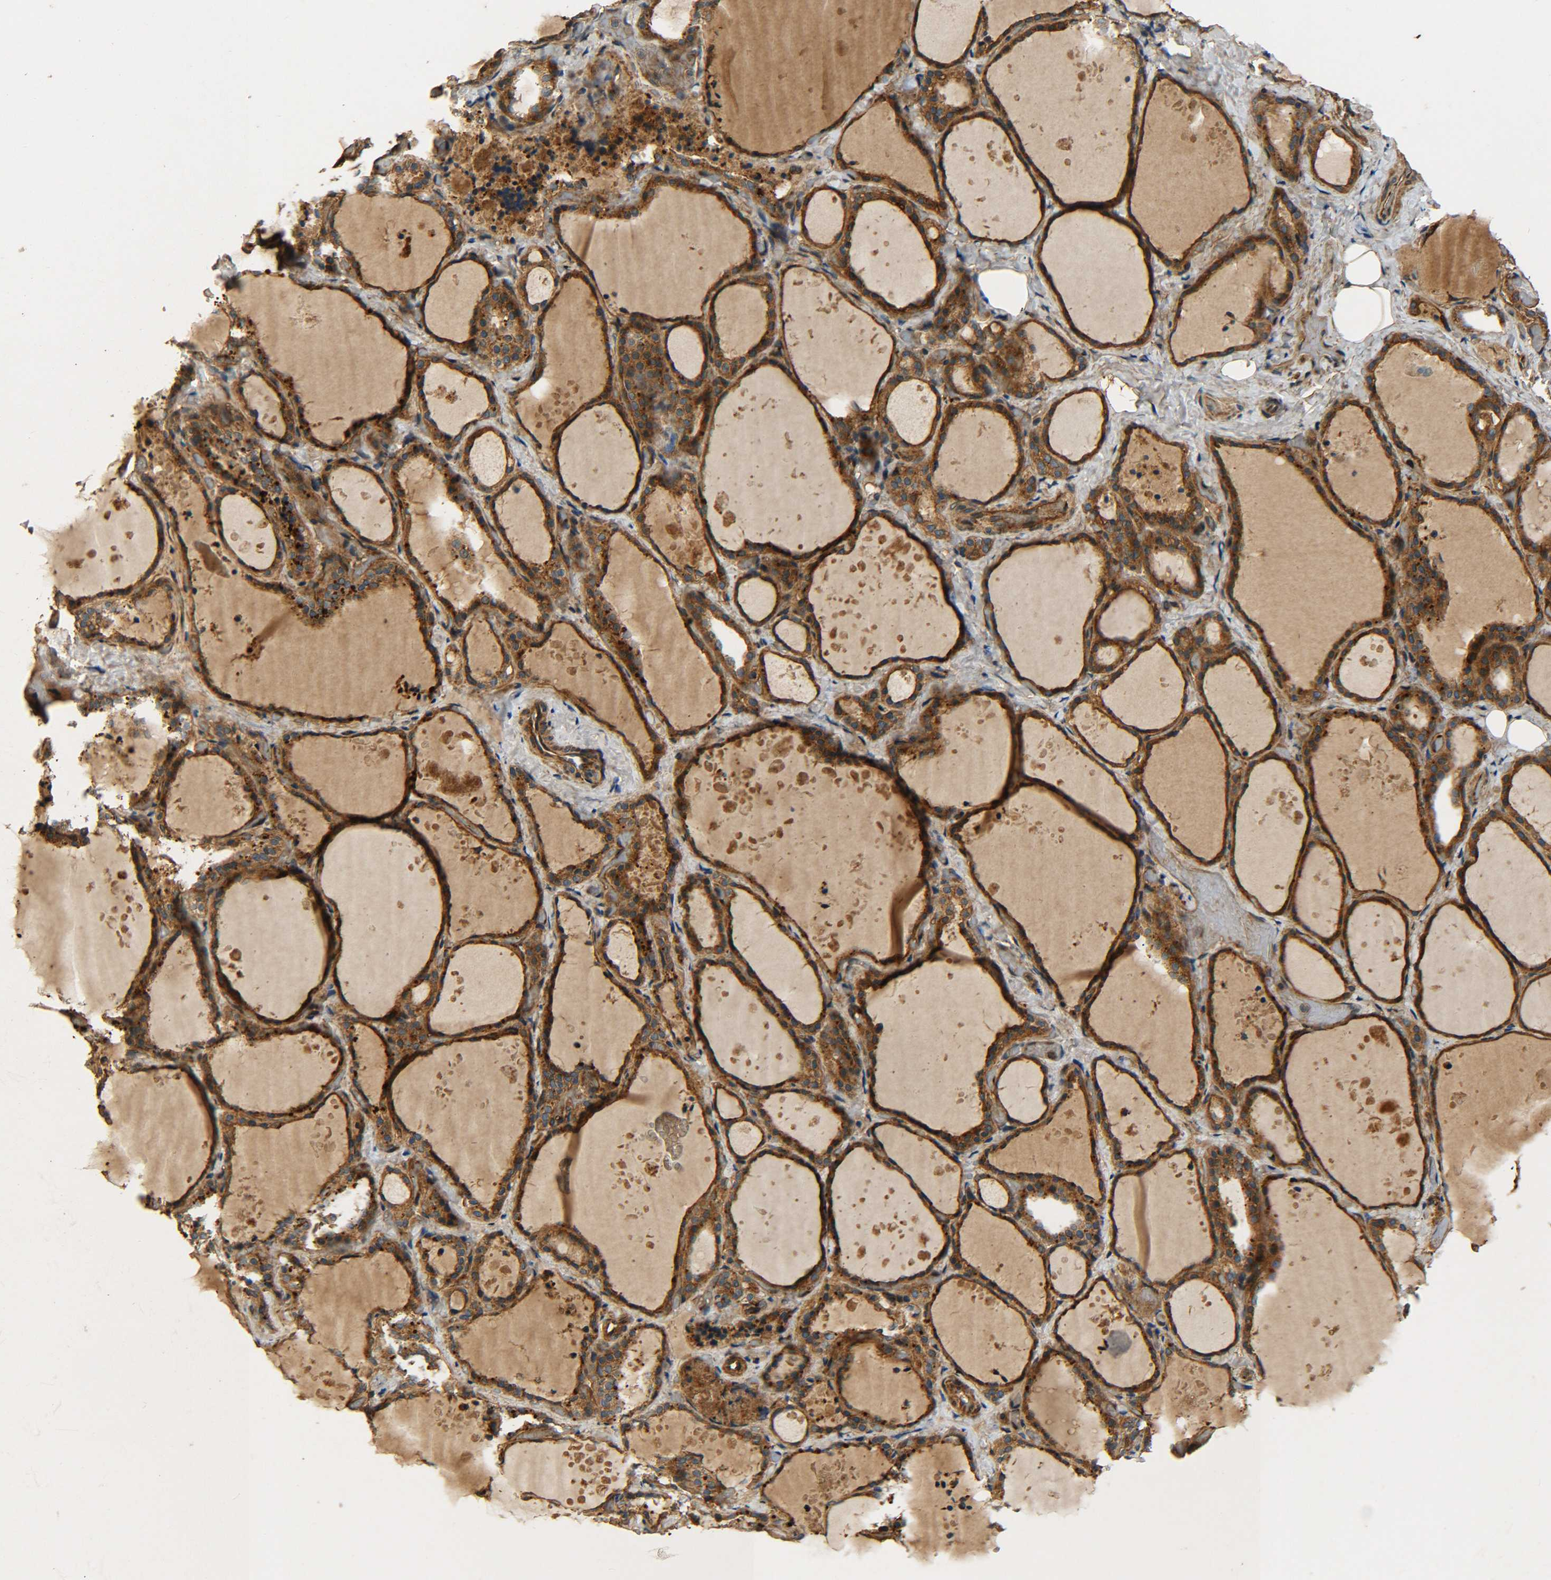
{"staining": {"intensity": "strong", "quantity": ">75%", "location": "cytoplasmic/membranous"}, "tissue": "thyroid gland", "cell_type": "Glandular cells", "image_type": "normal", "snomed": [{"axis": "morphology", "description": "Normal tissue, NOS"}, {"axis": "topography", "description": "Thyroid gland"}], "caption": "Approximately >75% of glandular cells in benign thyroid gland display strong cytoplasmic/membranous protein staining as visualized by brown immunohistochemical staining.", "gene": "LRCH3", "patient": {"sex": "female", "age": 44}}